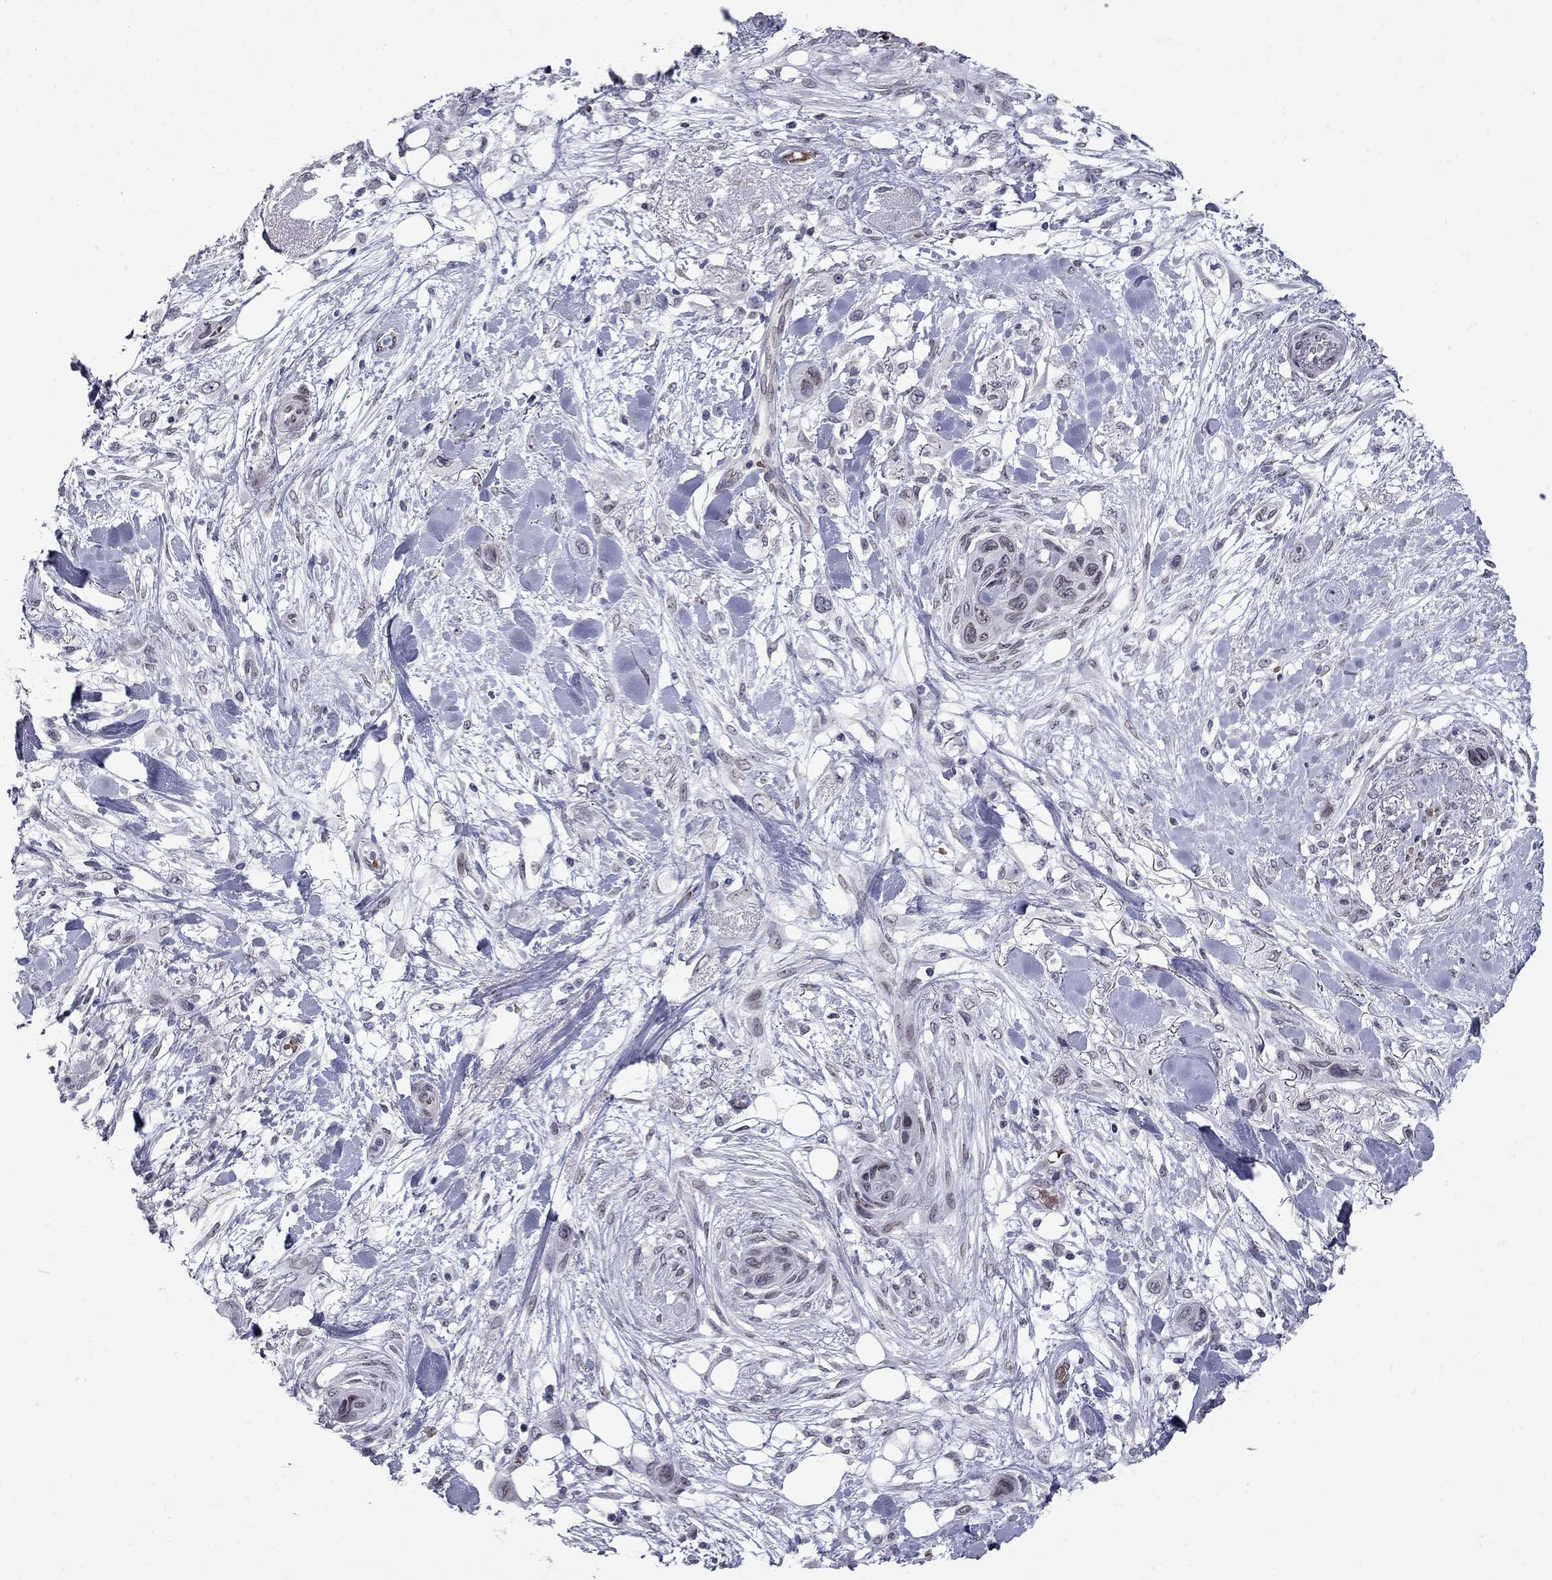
{"staining": {"intensity": "negative", "quantity": "none", "location": "none"}, "tissue": "skin cancer", "cell_type": "Tumor cells", "image_type": "cancer", "snomed": [{"axis": "morphology", "description": "Squamous cell carcinoma, NOS"}, {"axis": "topography", "description": "Skin"}], "caption": "Photomicrograph shows no significant protein expression in tumor cells of squamous cell carcinoma (skin).", "gene": "CLTCL1", "patient": {"sex": "male", "age": 79}}